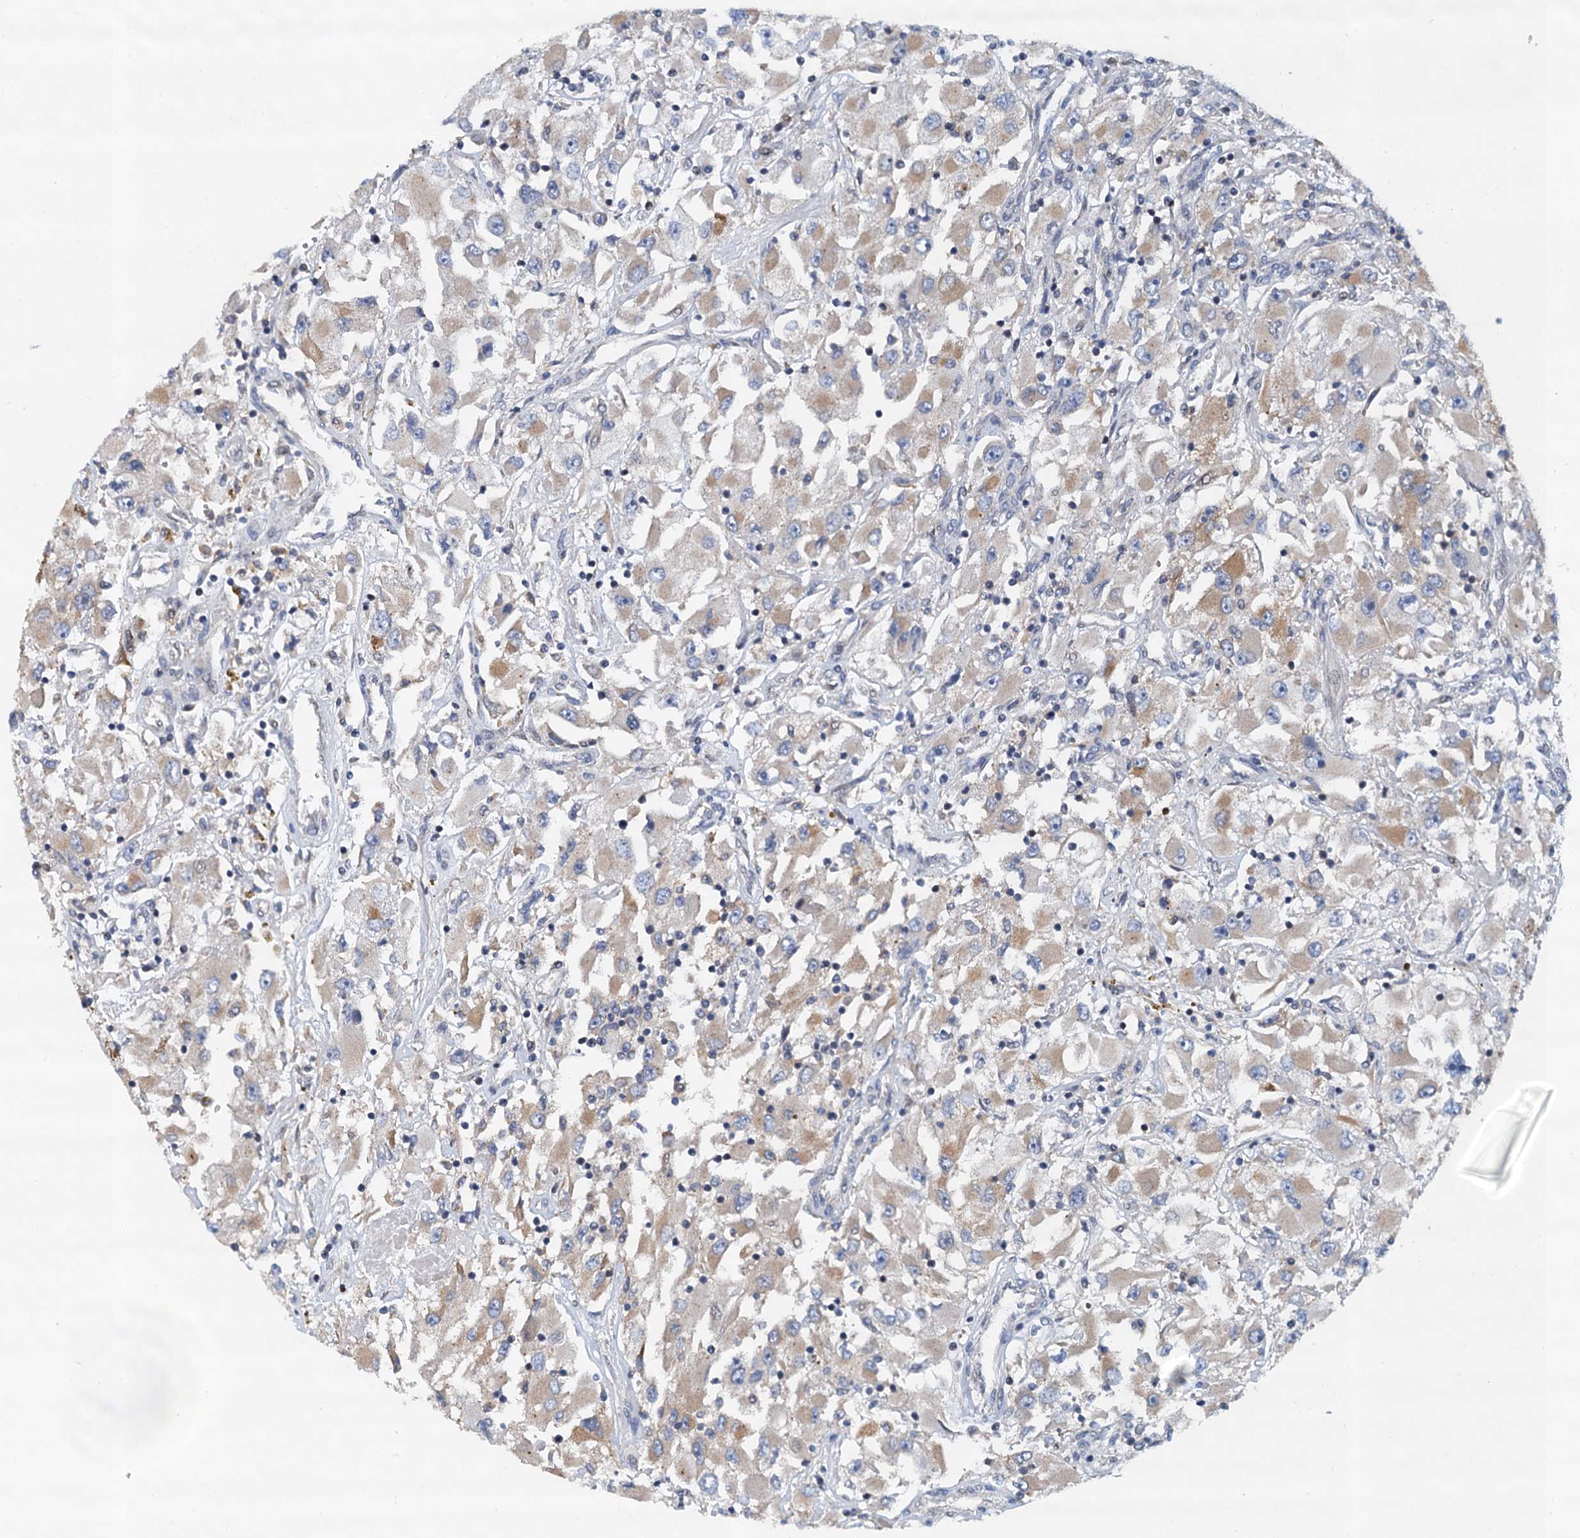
{"staining": {"intensity": "weak", "quantity": "25%-75%", "location": "cytoplasmic/membranous"}, "tissue": "renal cancer", "cell_type": "Tumor cells", "image_type": "cancer", "snomed": [{"axis": "morphology", "description": "Adenocarcinoma, NOS"}, {"axis": "topography", "description": "Kidney"}], "caption": "DAB immunohistochemical staining of renal adenocarcinoma exhibits weak cytoplasmic/membranous protein positivity in about 25%-75% of tumor cells. (IHC, brightfield microscopy, high magnification).", "gene": "NBEA", "patient": {"sex": "female", "age": 52}}